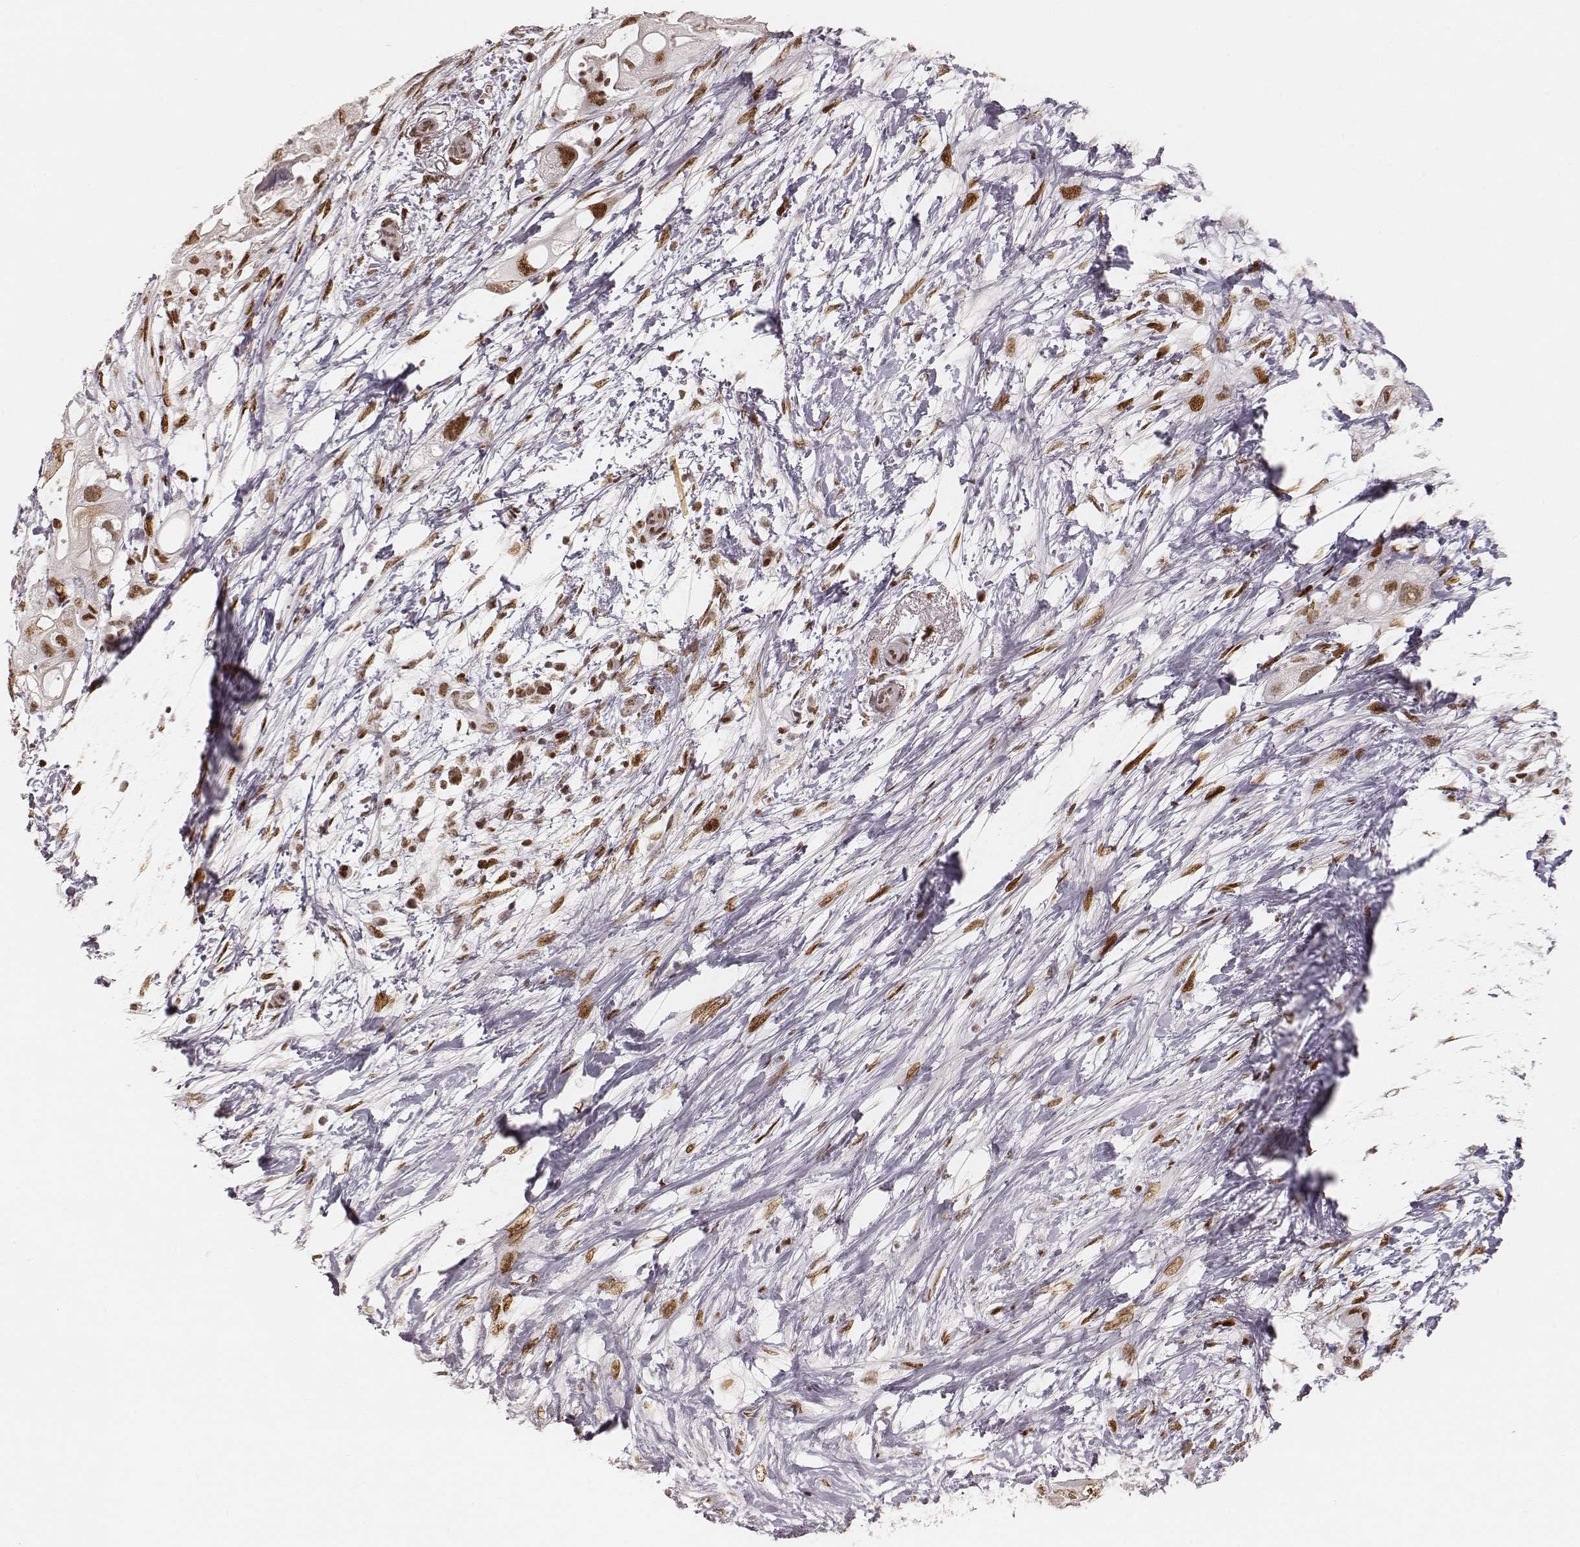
{"staining": {"intensity": "strong", "quantity": ">75%", "location": "nuclear"}, "tissue": "pancreatic cancer", "cell_type": "Tumor cells", "image_type": "cancer", "snomed": [{"axis": "morphology", "description": "Adenocarcinoma, NOS"}, {"axis": "topography", "description": "Pancreas"}], "caption": "Immunohistochemical staining of pancreatic cancer reveals high levels of strong nuclear positivity in about >75% of tumor cells.", "gene": "HNRNPC", "patient": {"sex": "female", "age": 72}}